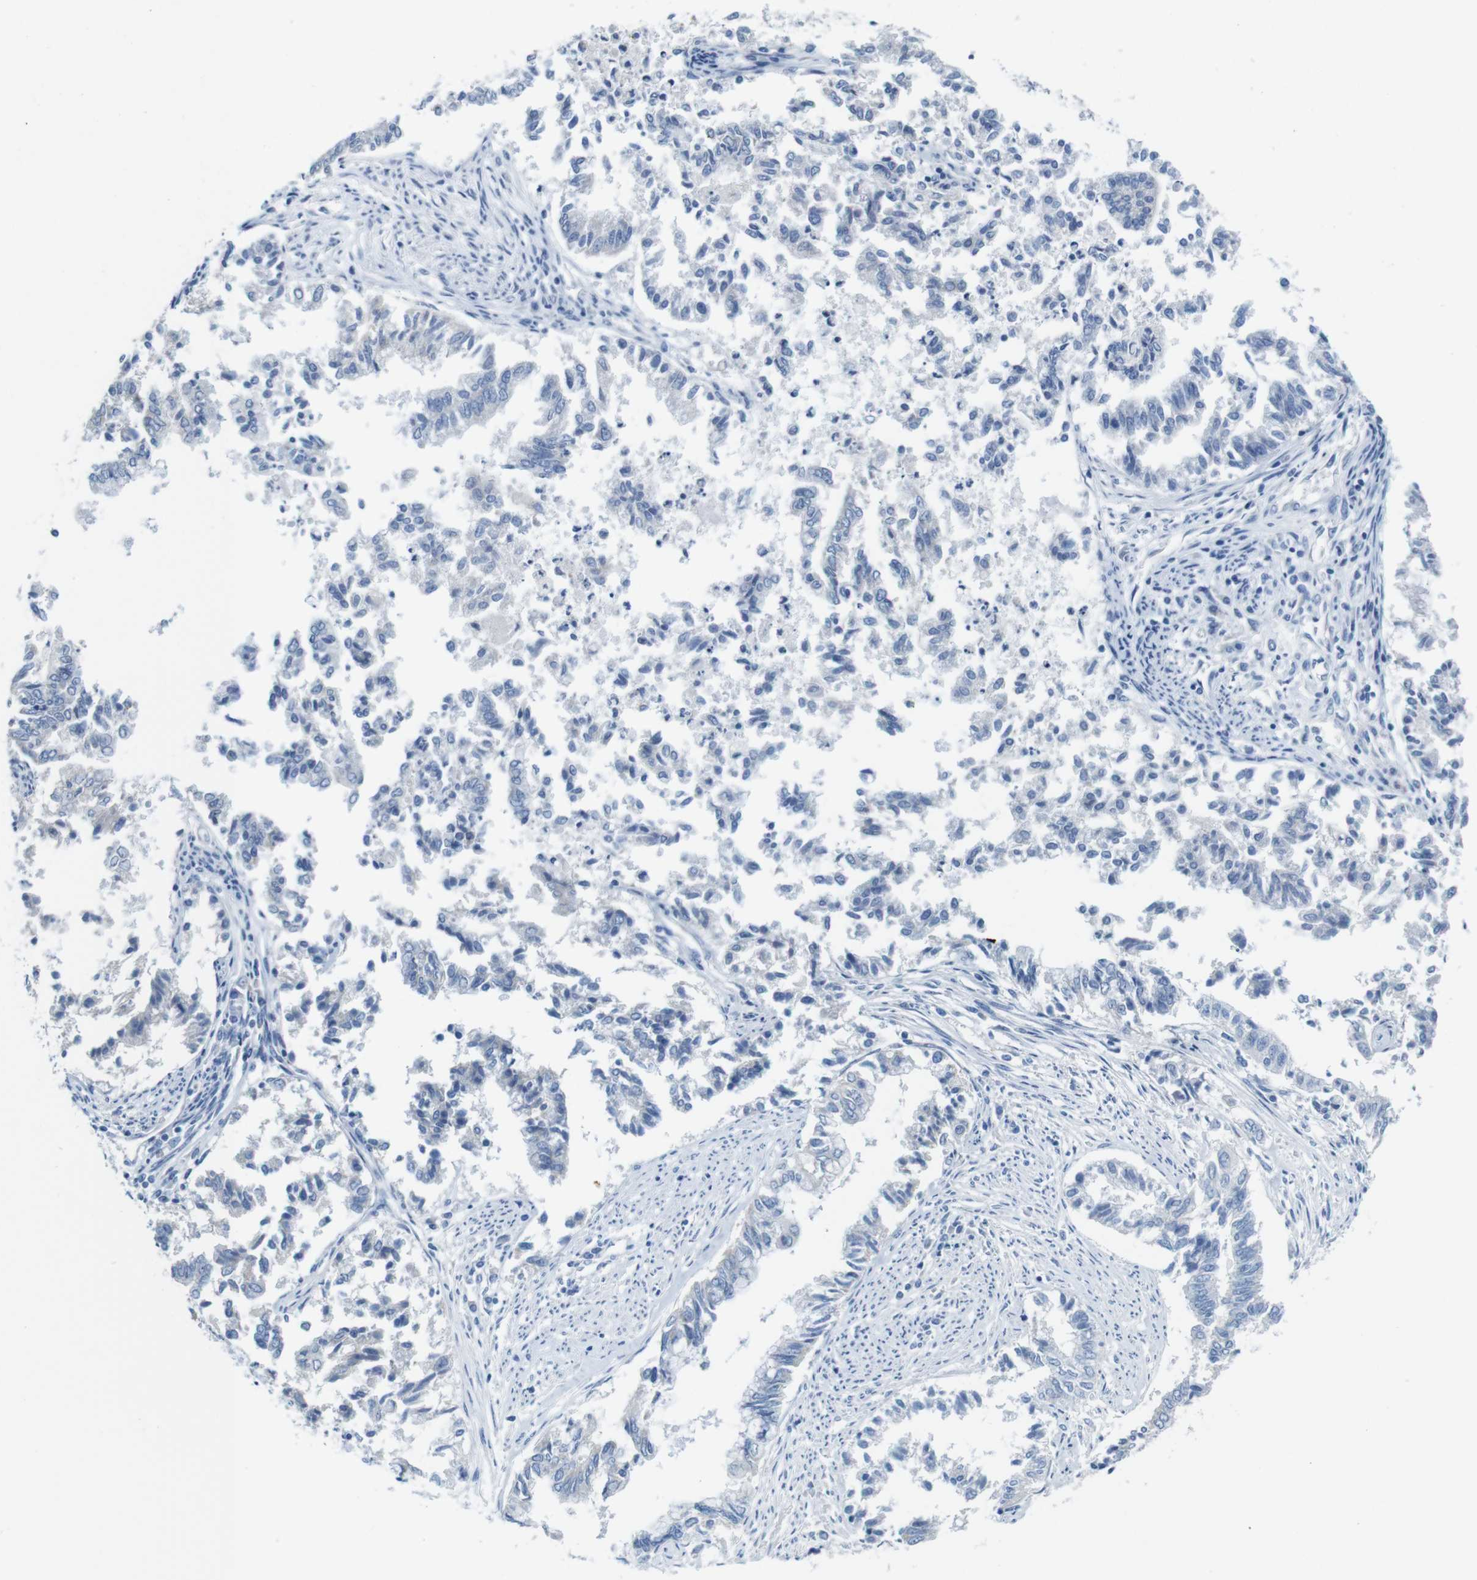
{"staining": {"intensity": "negative", "quantity": "none", "location": "none"}, "tissue": "endometrial cancer", "cell_type": "Tumor cells", "image_type": "cancer", "snomed": [{"axis": "morphology", "description": "Necrosis, NOS"}, {"axis": "morphology", "description": "Adenocarcinoma, NOS"}, {"axis": "topography", "description": "Endometrium"}], "caption": "Protein analysis of endometrial adenocarcinoma shows no significant positivity in tumor cells.", "gene": "IGSF8", "patient": {"sex": "female", "age": 79}}